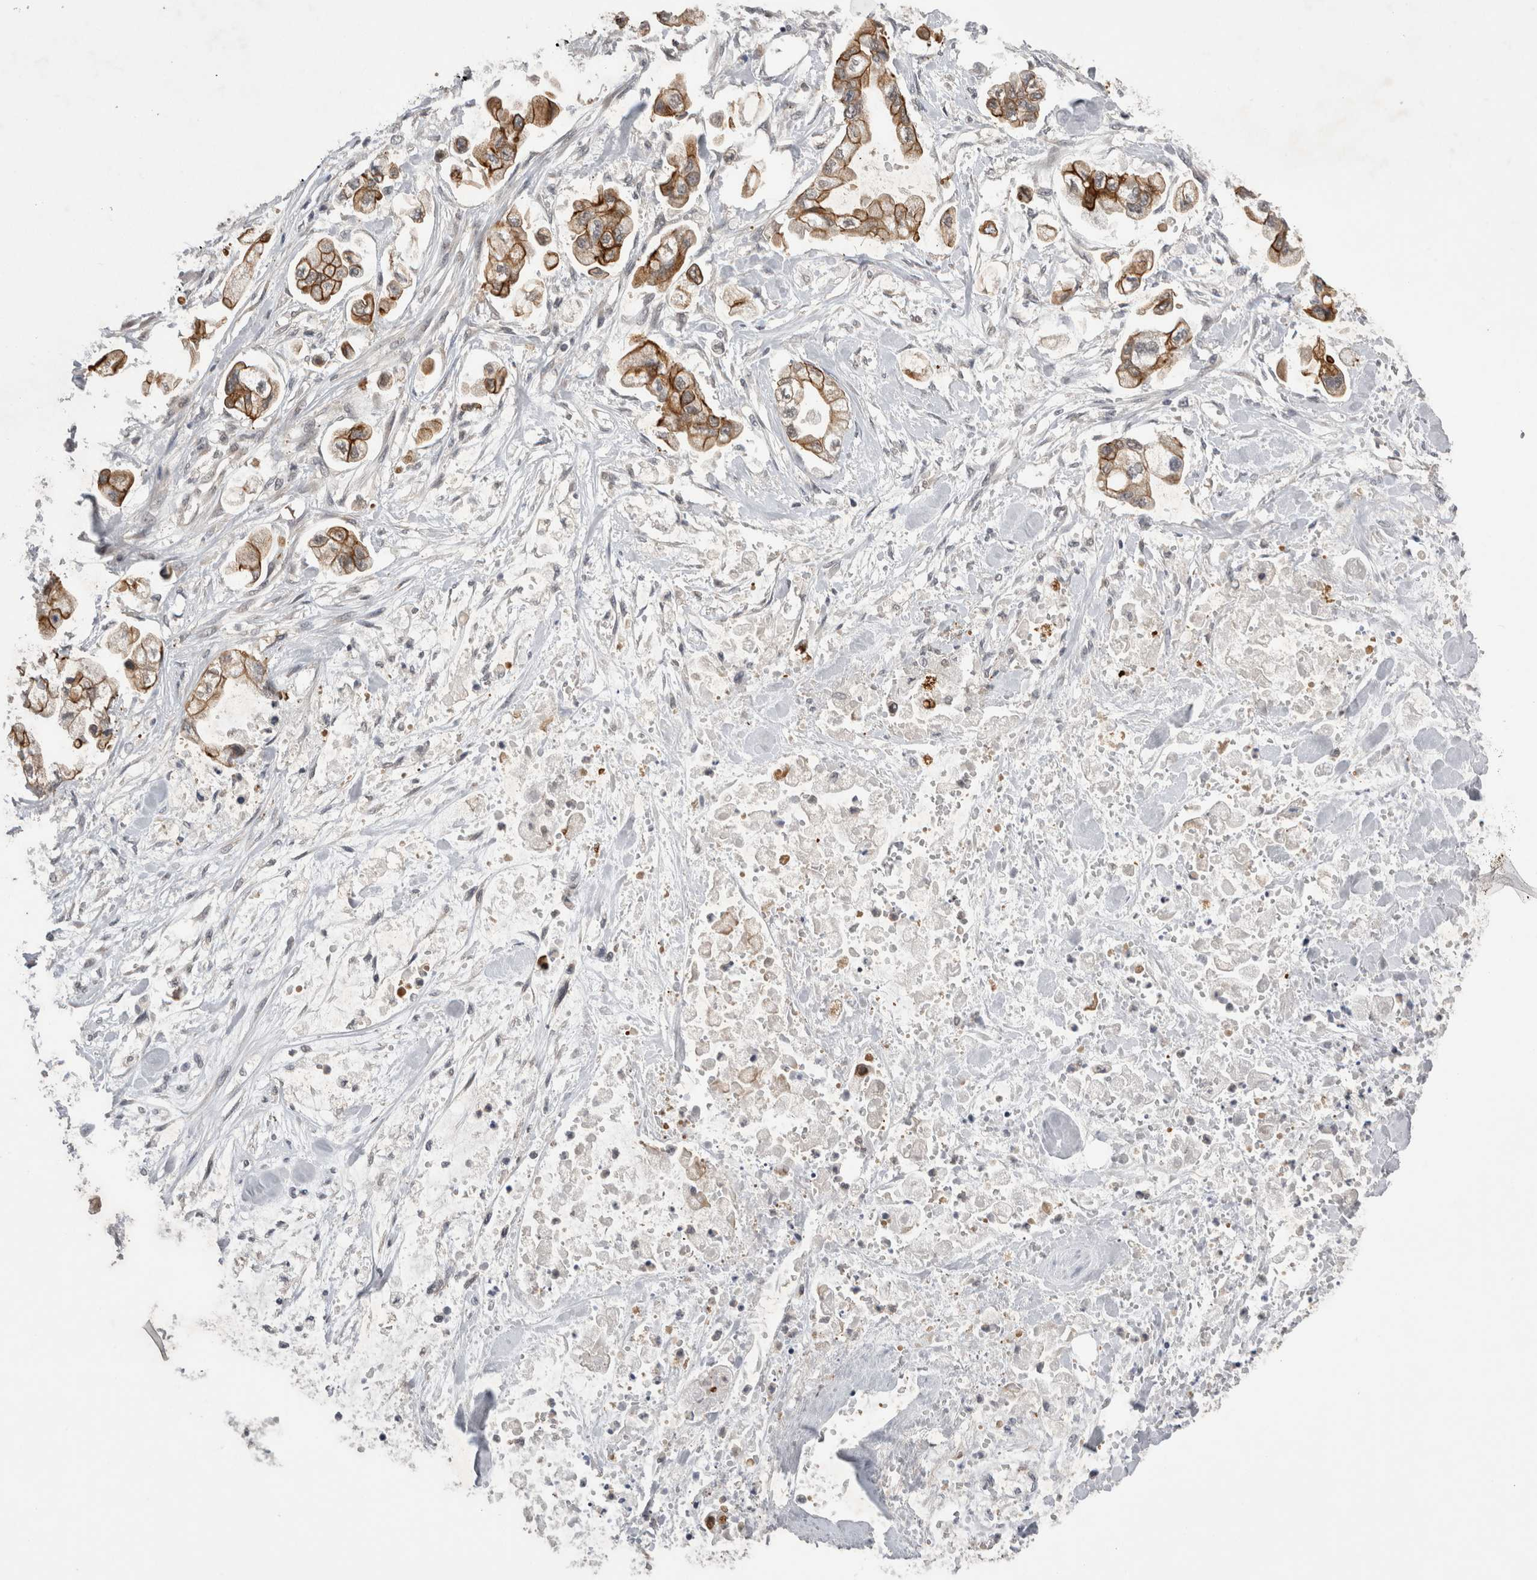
{"staining": {"intensity": "moderate", "quantity": ">75%", "location": "cytoplasmic/membranous"}, "tissue": "stomach cancer", "cell_type": "Tumor cells", "image_type": "cancer", "snomed": [{"axis": "morphology", "description": "Normal tissue, NOS"}, {"axis": "morphology", "description": "Adenocarcinoma, NOS"}, {"axis": "topography", "description": "Stomach"}], "caption": "High-magnification brightfield microscopy of stomach cancer (adenocarcinoma) stained with DAB (3,3'-diaminobenzidine) (brown) and counterstained with hematoxylin (blue). tumor cells exhibit moderate cytoplasmic/membranous expression is seen in approximately>75% of cells. The protein is shown in brown color, while the nuclei are stained blue.", "gene": "ZNF341", "patient": {"sex": "male", "age": 62}}